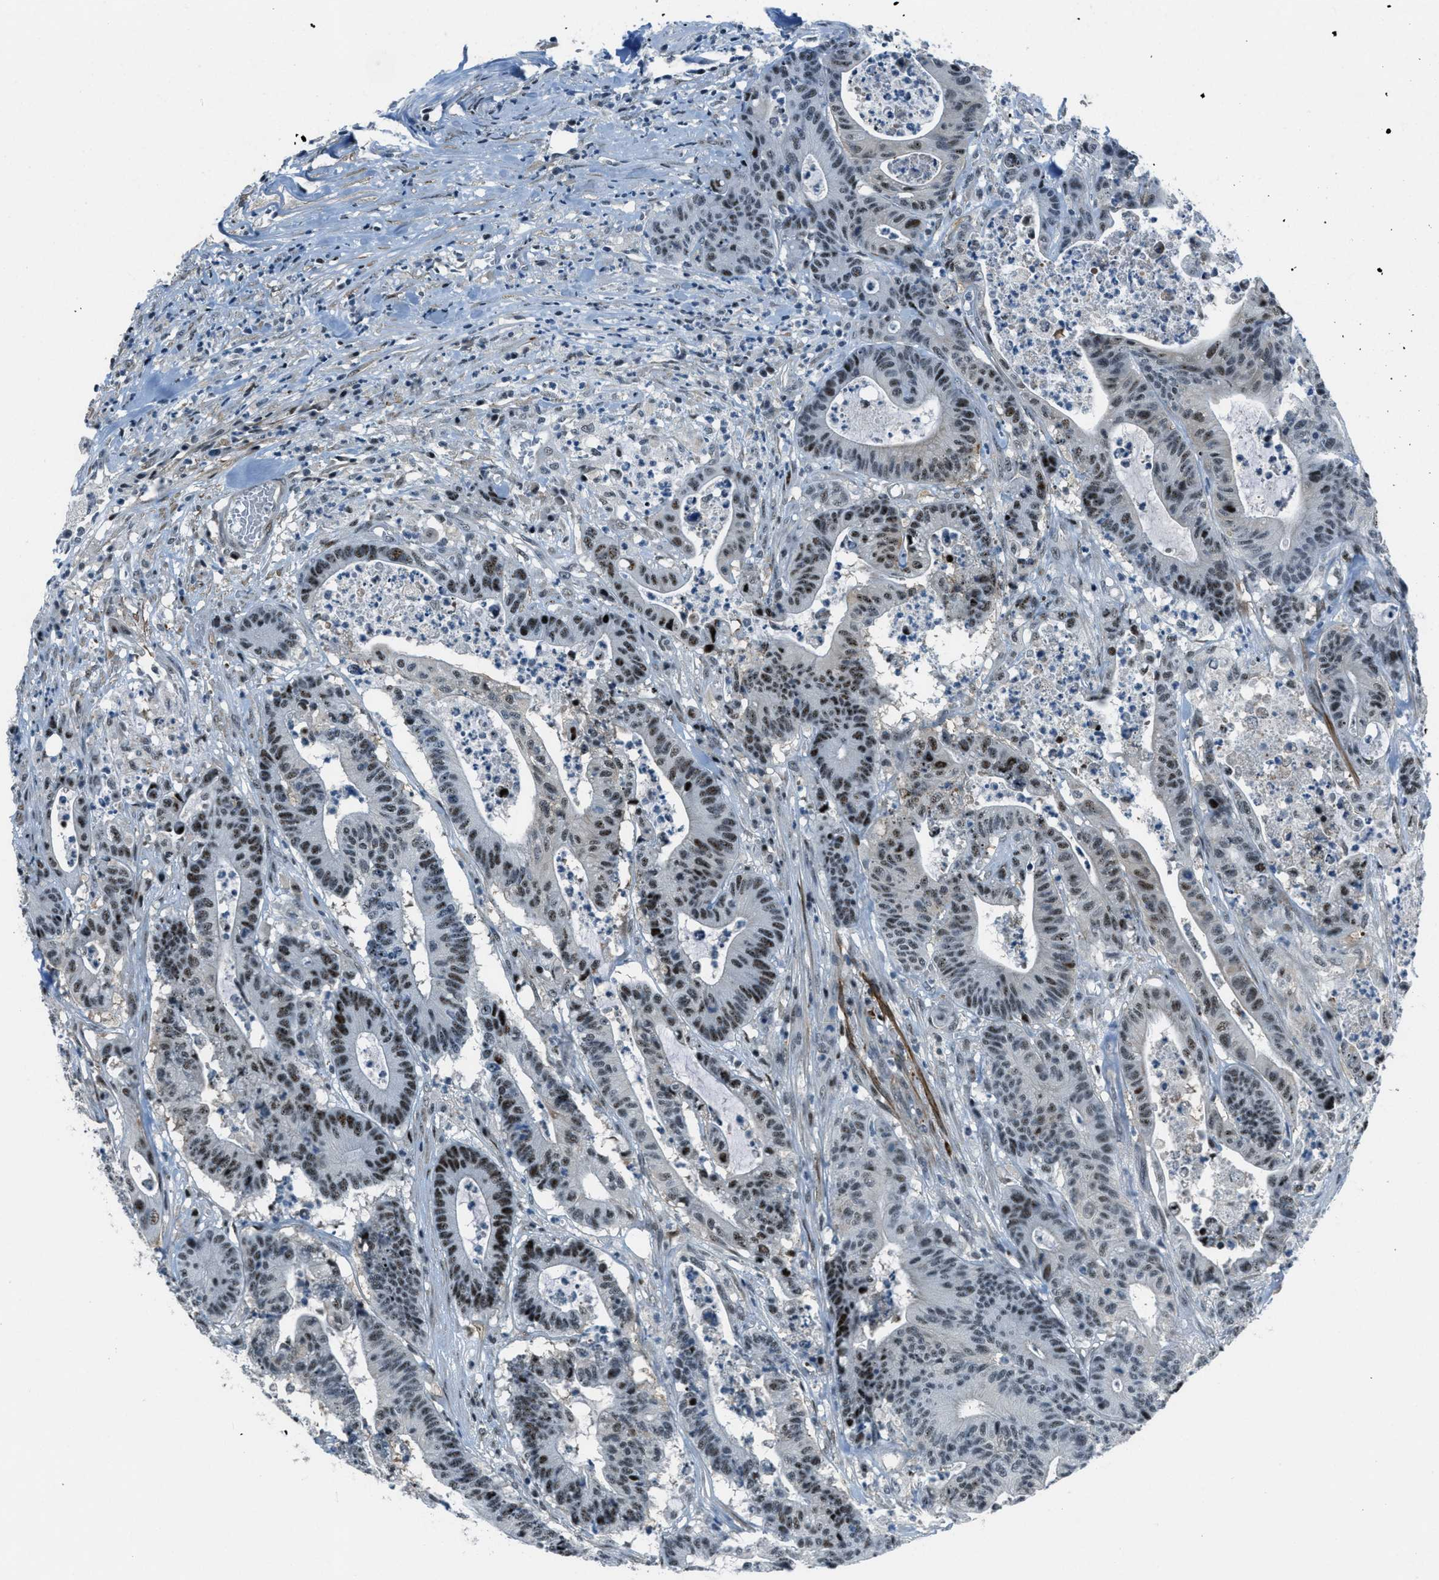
{"staining": {"intensity": "moderate", "quantity": ">75%", "location": "nuclear"}, "tissue": "colorectal cancer", "cell_type": "Tumor cells", "image_type": "cancer", "snomed": [{"axis": "morphology", "description": "Adenocarcinoma, NOS"}, {"axis": "topography", "description": "Colon"}], "caption": "Immunohistochemical staining of human adenocarcinoma (colorectal) shows moderate nuclear protein positivity in about >75% of tumor cells. The staining was performed using DAB to visualize the protein expression in brown, while the nuclei were stained in blue with hematoxylin (Magnification: 20x).", "gene": "ZDHHC23", "patient": {"sex": "female", "age": 84}}